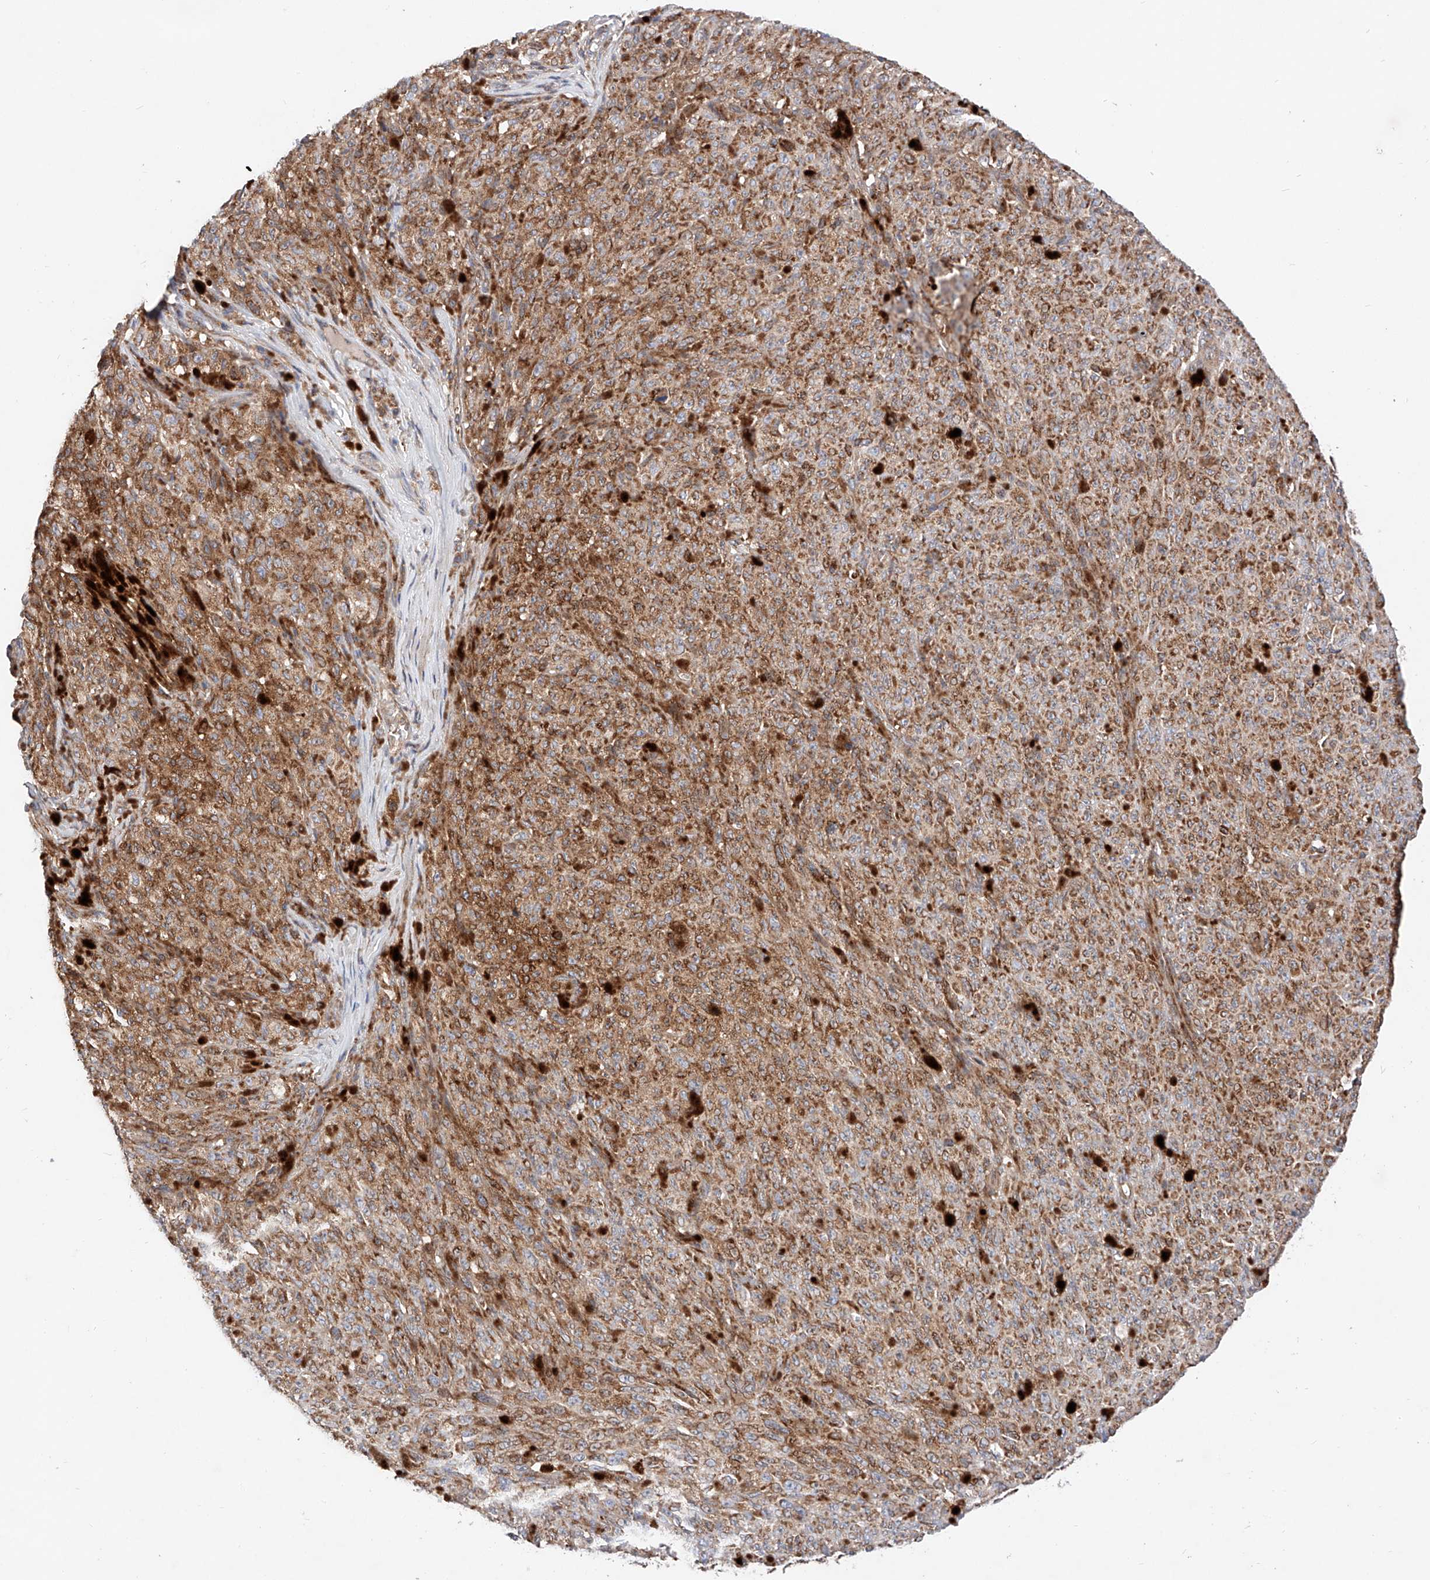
{"staining": {"intensity": "moderate", "quantity": ">75%", "location": "cytoplasmic/membranous"}, "tissue": "melanoma", "cell_type": "Tumor cells", "image_type": "cancer", "snomed": [{"axis": "morphology", "description": "Malignant melanoma, NOS"}, {"axis": "topography", "description": "Skin"}], "caption": "This micrograph displays immunohistochemistry (IHC) staining of melanoma, with medium moderate cytoplasmic/membranous expression in approximately >75% of tumor cells.", "gene": "NR1D1", "patient": {"sex": "female", "age": 82}}